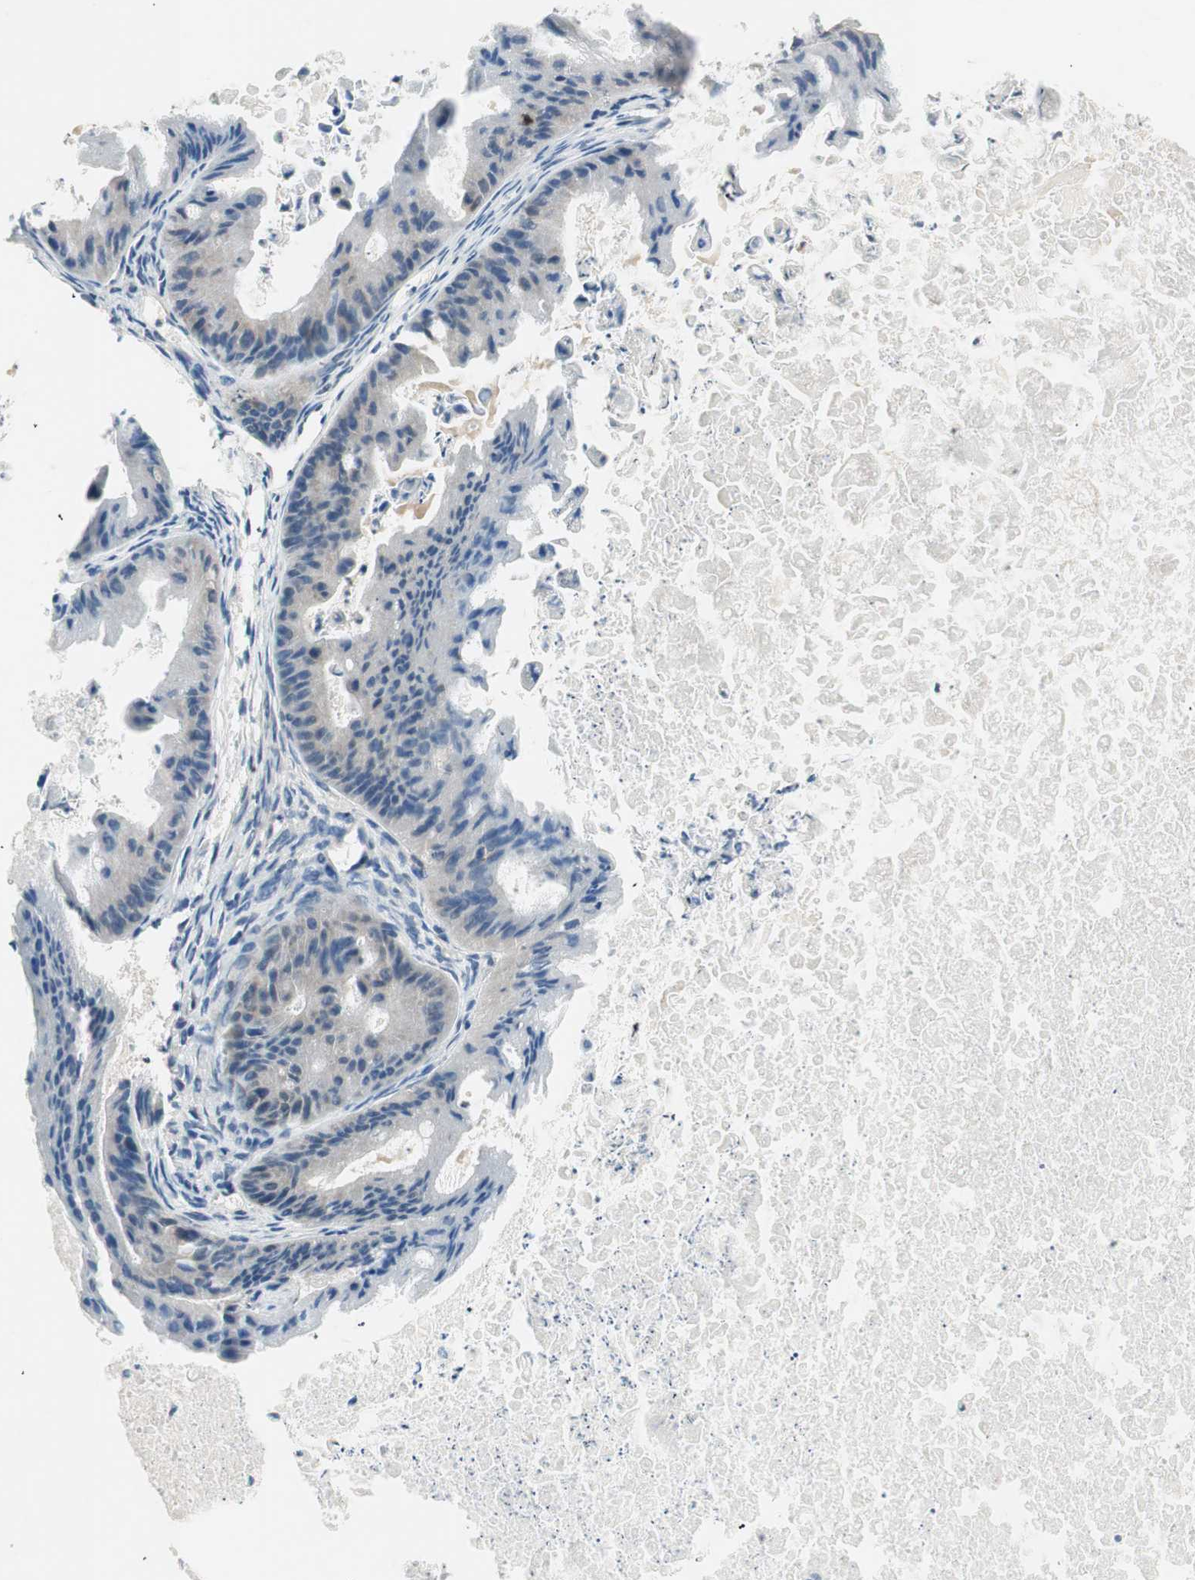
{"staining": {"intensity": "negative", "quantity": "none", "location": "none"}, "tissue": "ovarian cancer", "cell_type": "Tumor cells", "image_type": "cancer", "snomed": [{"axis": "morphology", "description": "Cystadenocarcinoma, mucinous, NOS"}, {"axis": "topography", "description": "Ovary"}], "caption": "Immunohistochemical staining of human ovarian cancer shows no significant staining in tumor cells. (Immunohistochemistry, brightfield microscopy, high magnification).", "gene": "COTL1", "patient": {"sex": "female", "age": 37}}